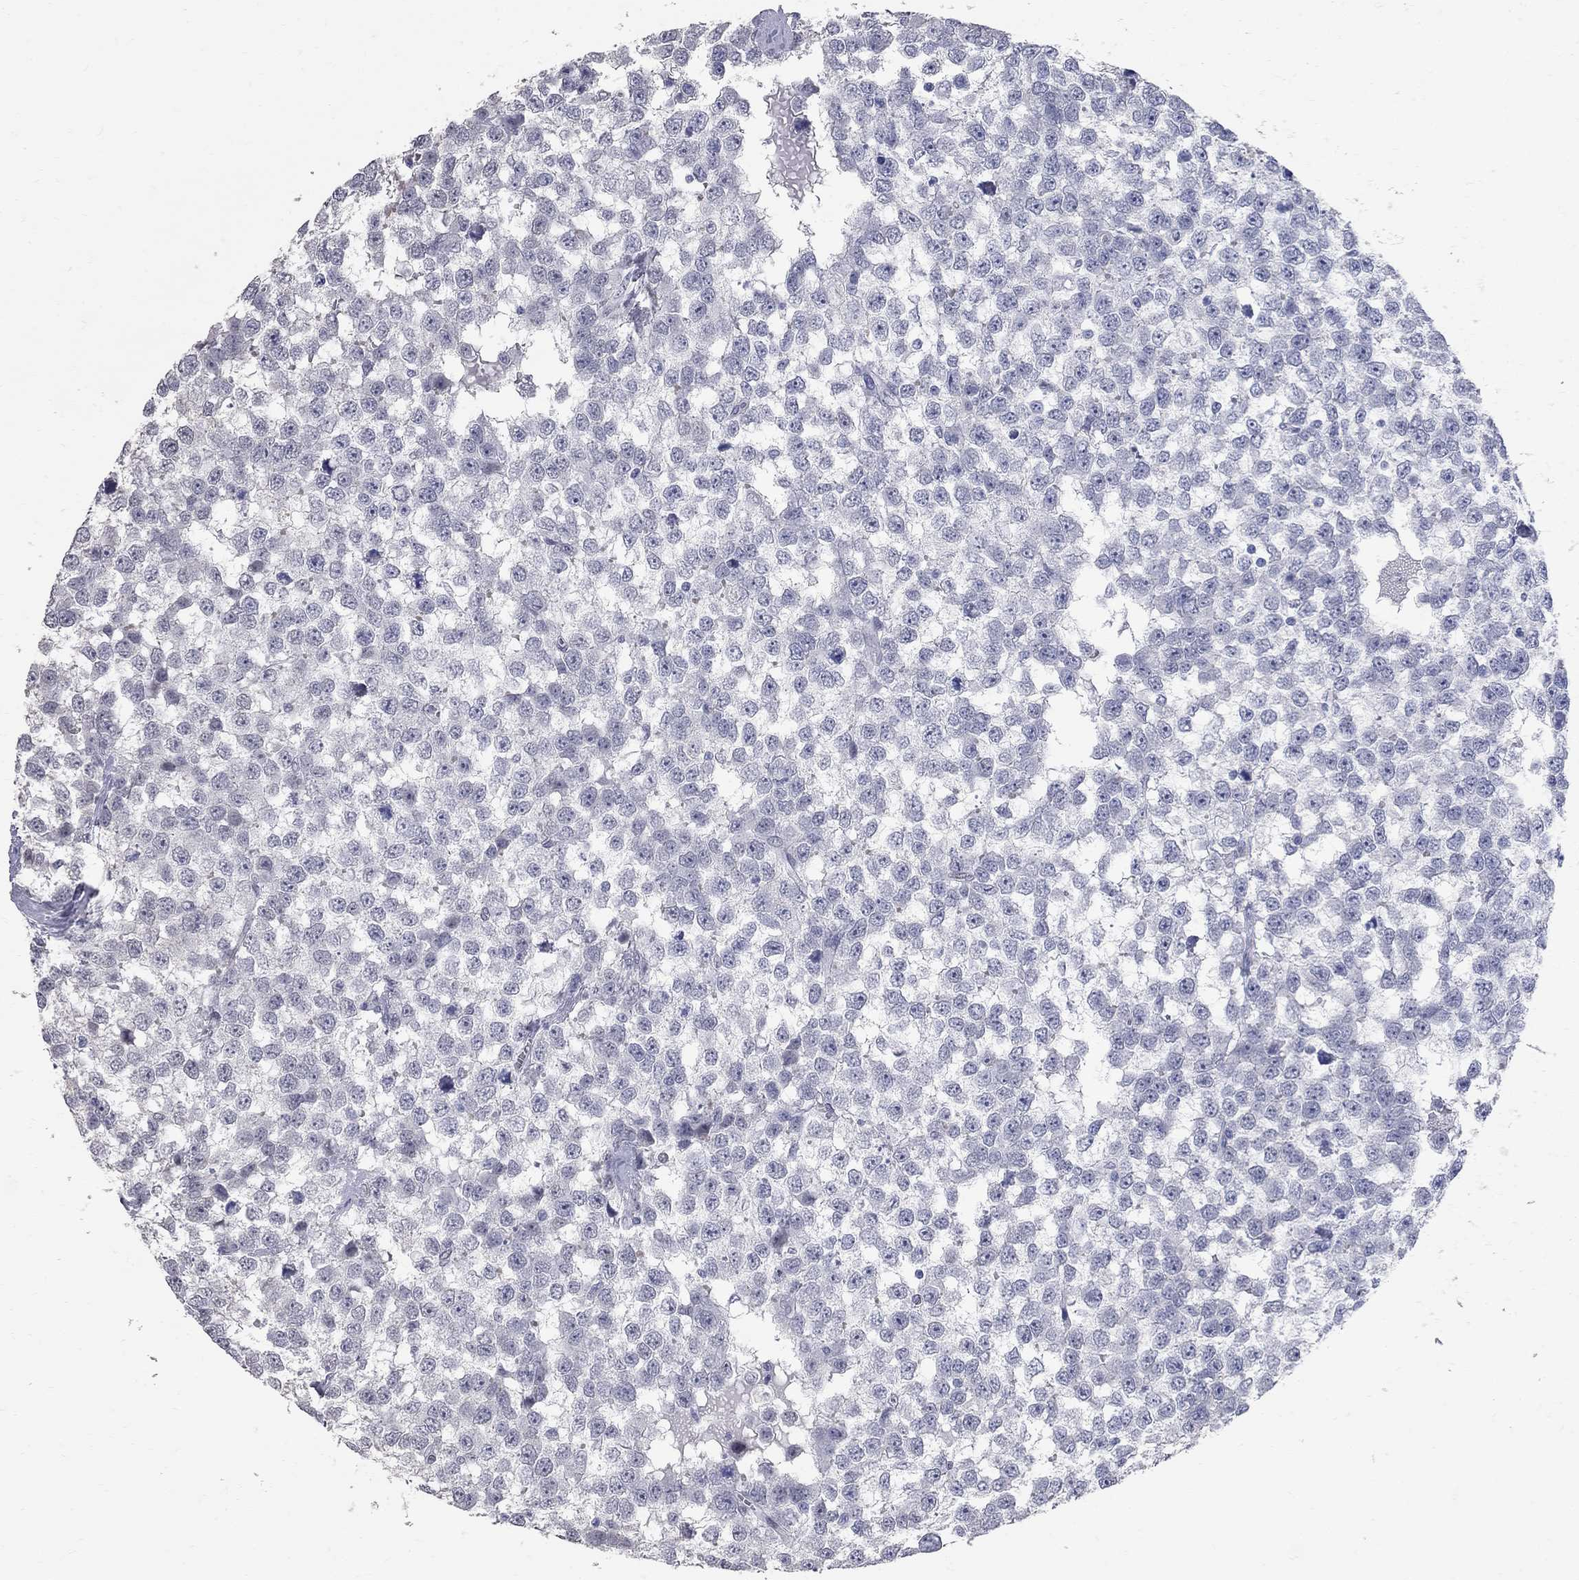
{"staining": {"intensity": "negative", "quantity": "none", "location": "none"}, "tissue": "testis cancer", "cell_type": "Tumor cells", "image_type": "cancer", "snomed": [{"axis": "morphology", "description": "Normal tissue, NOS"}, {"axis": "morphology", "description": "Seminoma, NOS"}, {"axis": "topography", "description": "Testis"}, {"axis": "topography", "description": "Epididymis"}], "caption": "Human testis cancer stained for a protein using immunohistochemistry shows no positivity in tumor cells.", "gene": "BPIFB1", "patient": {"sex": "male", "age": 34}}